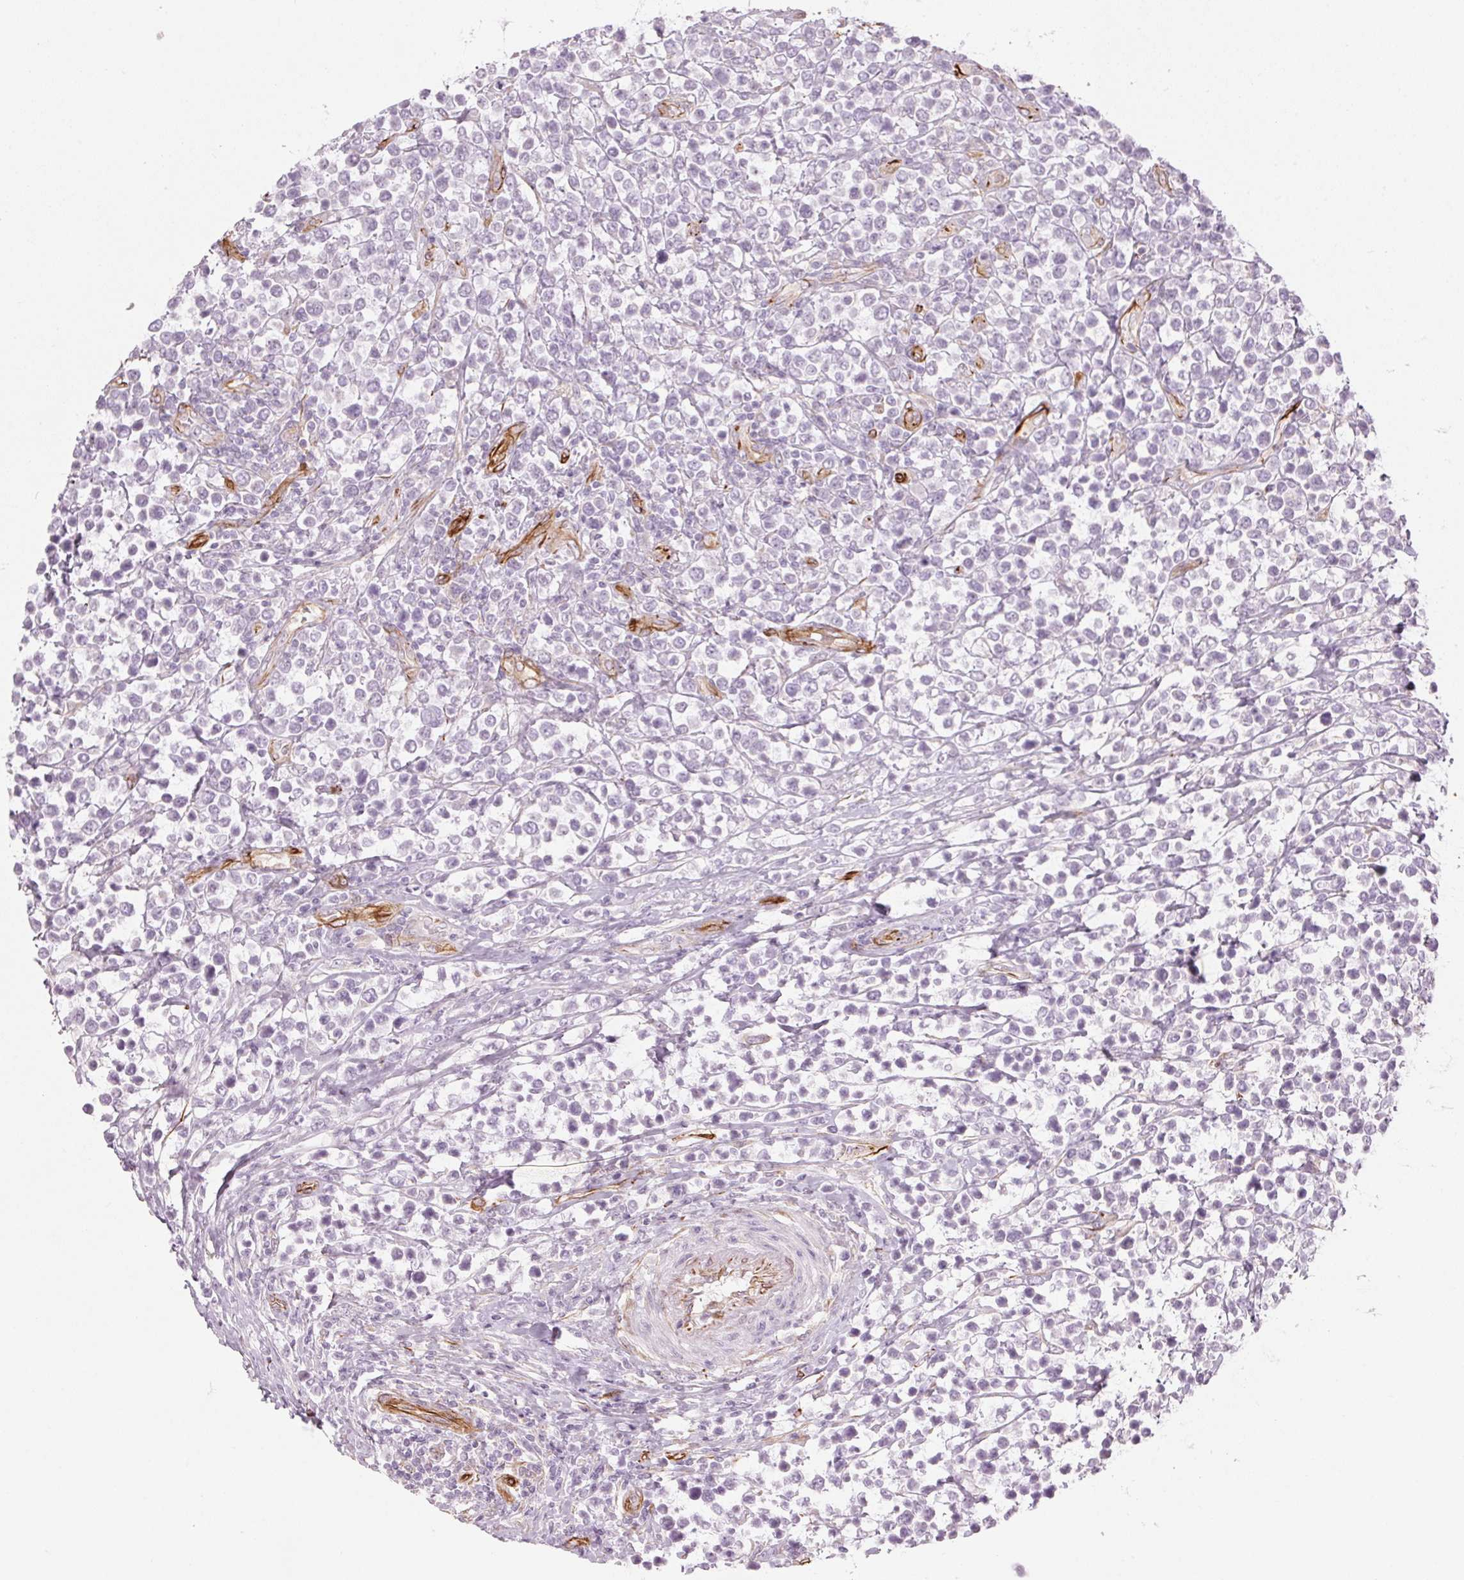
{"staining": {"intensity": "negative", "quantity": "none", "location": "none"}, "tissue": "lymphoma", "cell_type": "Tumor cells", "image_type": "cancer", "snomed": [{"axis": "morphology", "description": "Malignant lymphoma, non-Hodgkin's type, High grade"}, {"axis": "topography", "description": "Soft tissue"}], "caption": "Tumor cells show no significant expression in high-grade malignant lymphoma, non-Hodgkin's type.", "gene": "CLPS", "patient": {"sex": "female", "age": 56}}